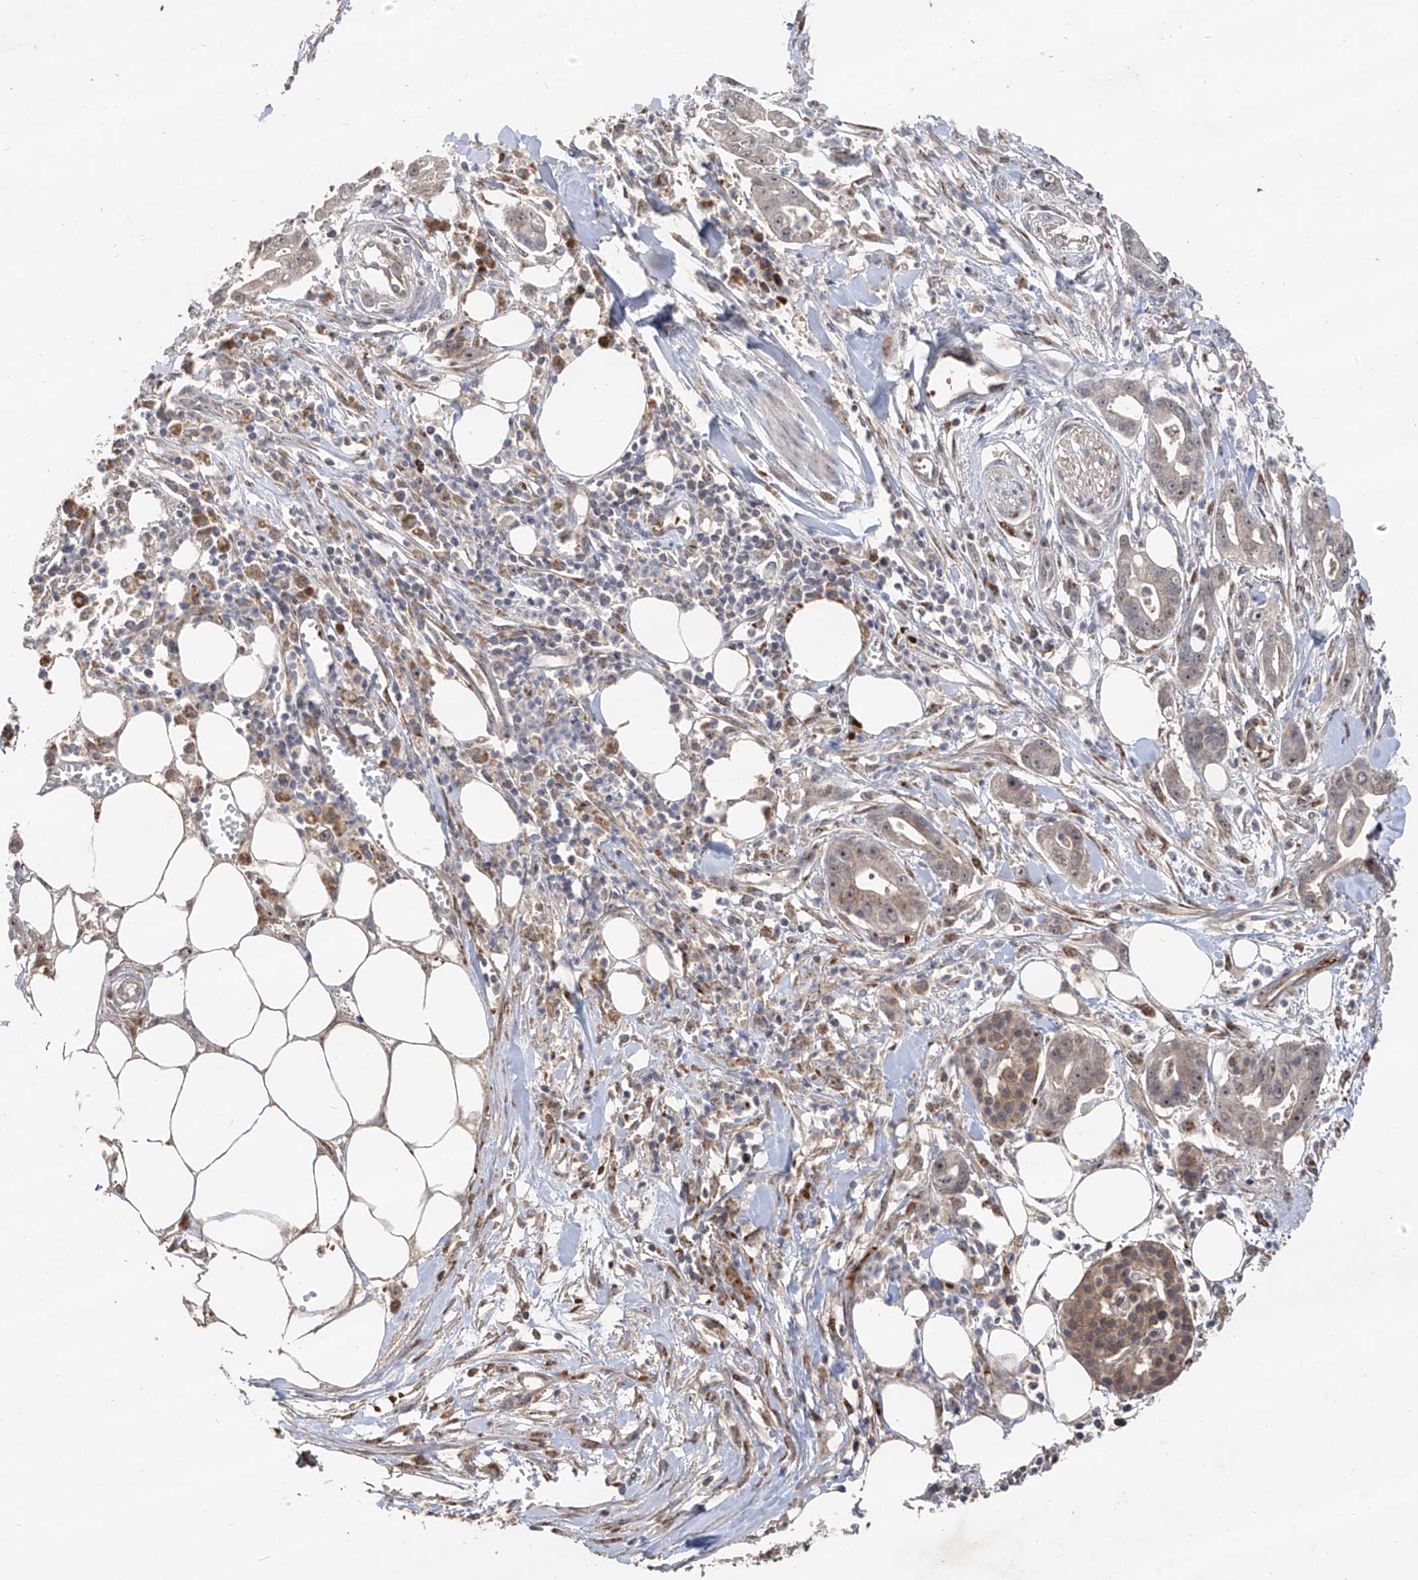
{"staining": {"intensity": "weak", "quantity": "<25%", "location": "cytoplasmic/membranous"}, "tissue": "pancreatic cancer", "cell_type": "Tumor cells", "image_type": "cancer", "snomed": [{"axis": "morphology", "description": "Adenocarcinoma, NOS"}, {"axis": "topography", "description": "Pancreas"}], "caption": "This photomicrograph is of pancreatic adenocarcinoma stained with IHC to label a protein in brown with the nuclei are counter-stained blue. There is no positivity in tumor cells. (DAB (3,3'-diaminobenzidine) IHC with hematoxylin counter stain).", "gene": "EDN1", "patient": {"sex": "male", "age": 68}}